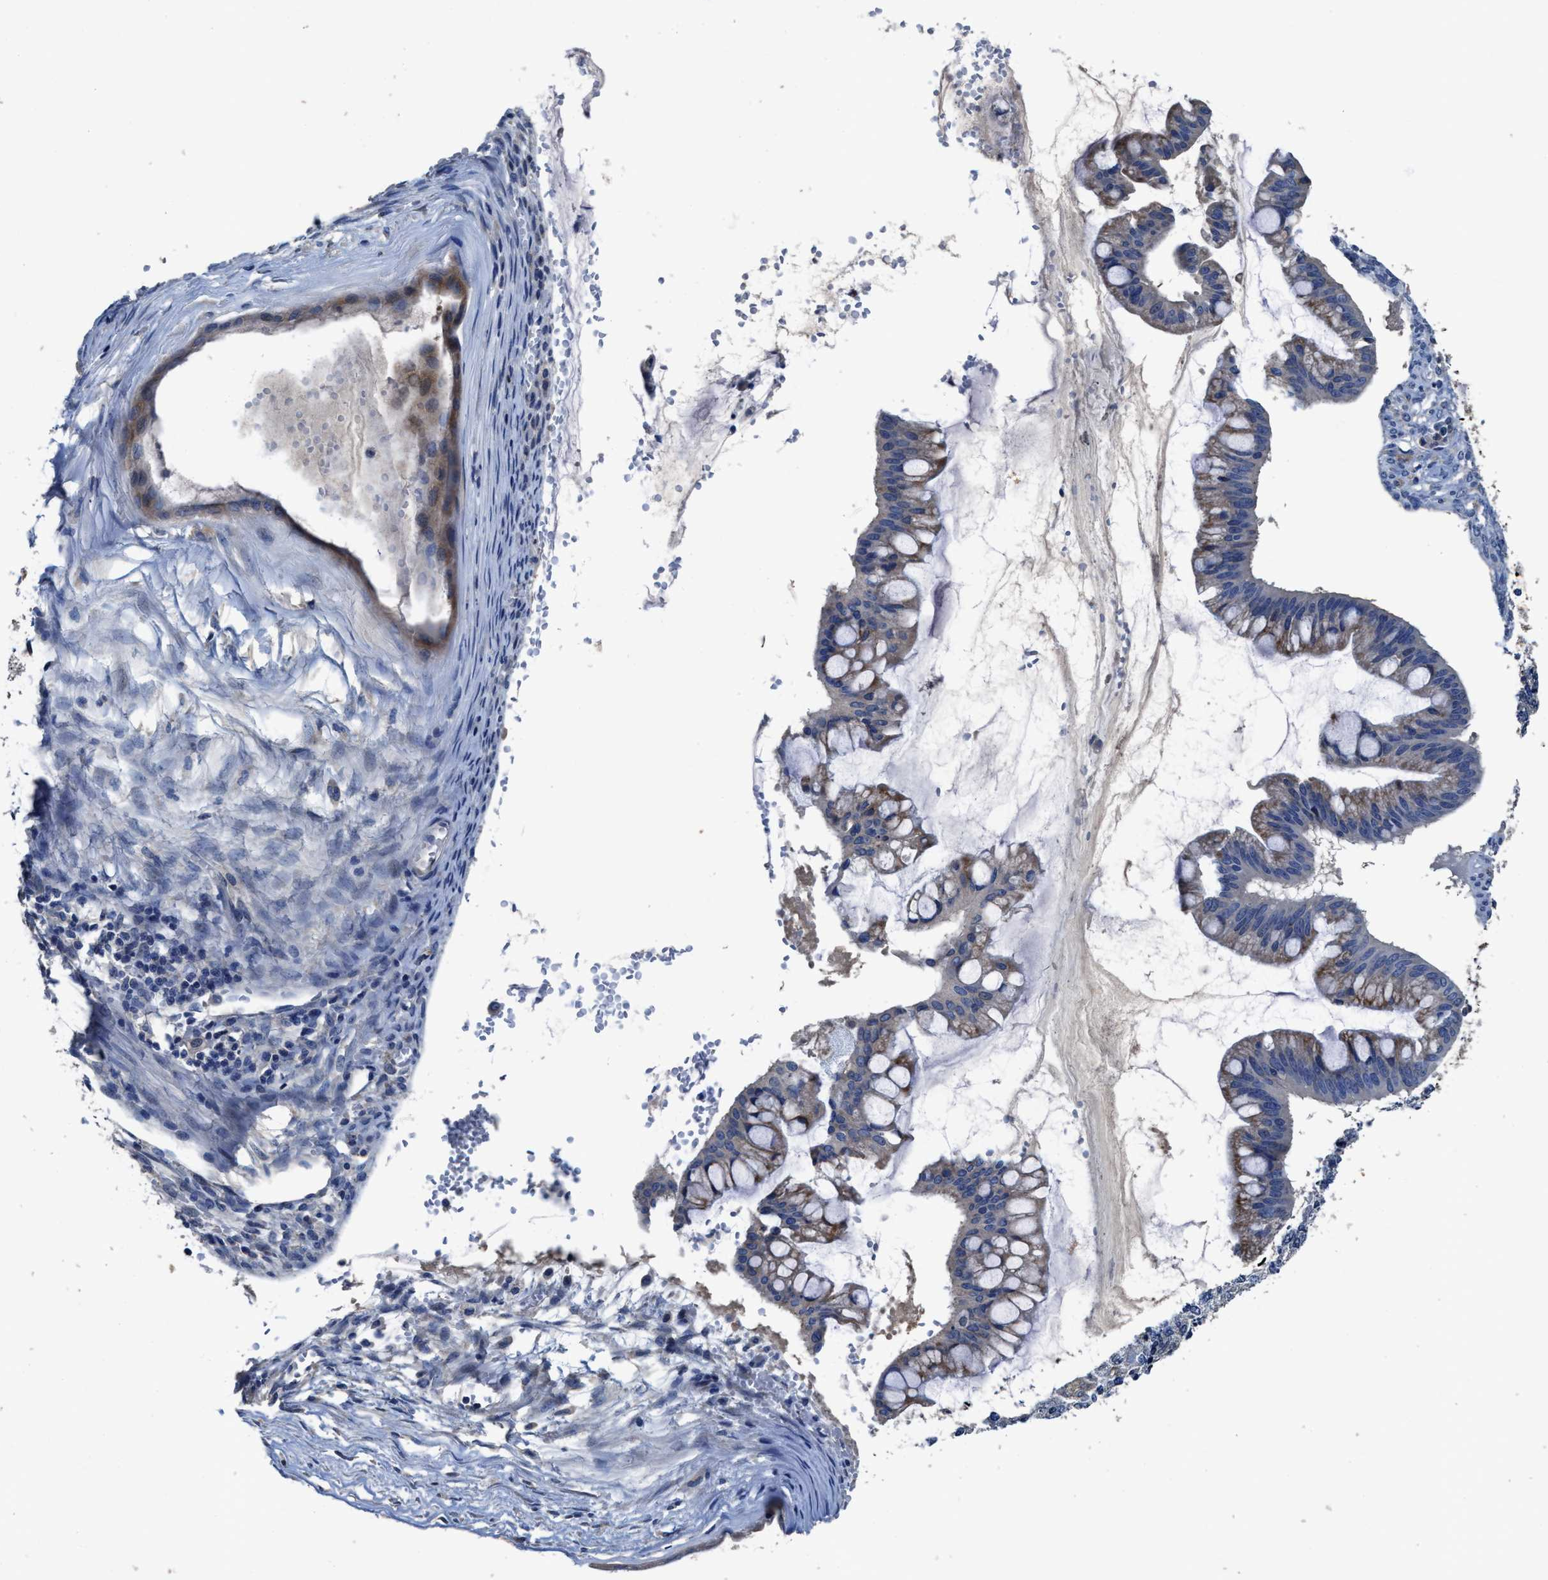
{"staining": {"intensity": "weak", "quantity": "25%-75%", "location": "cytoplasmic/membranous"}, "tissue": "ovarian cancer", "cell_type": "Tumor cells", "image_type": "cancer", "snomed": [{"axis": "morphology", "description": "Cystadenocarcinoma, mucinous, NOS"}, {"axis": "topography", "description": "Ovary"}], "caption": "A histopathology image showing weak cytoplasmic/membranous positivity in about 25%-75% of tumor cells in ovarian cancer (mucinous cystadenocarcinoma), as visualized by brown immunohistochemical staining.", "gene": "UBR4", "patient": {"sex": "female", "age": 73}}